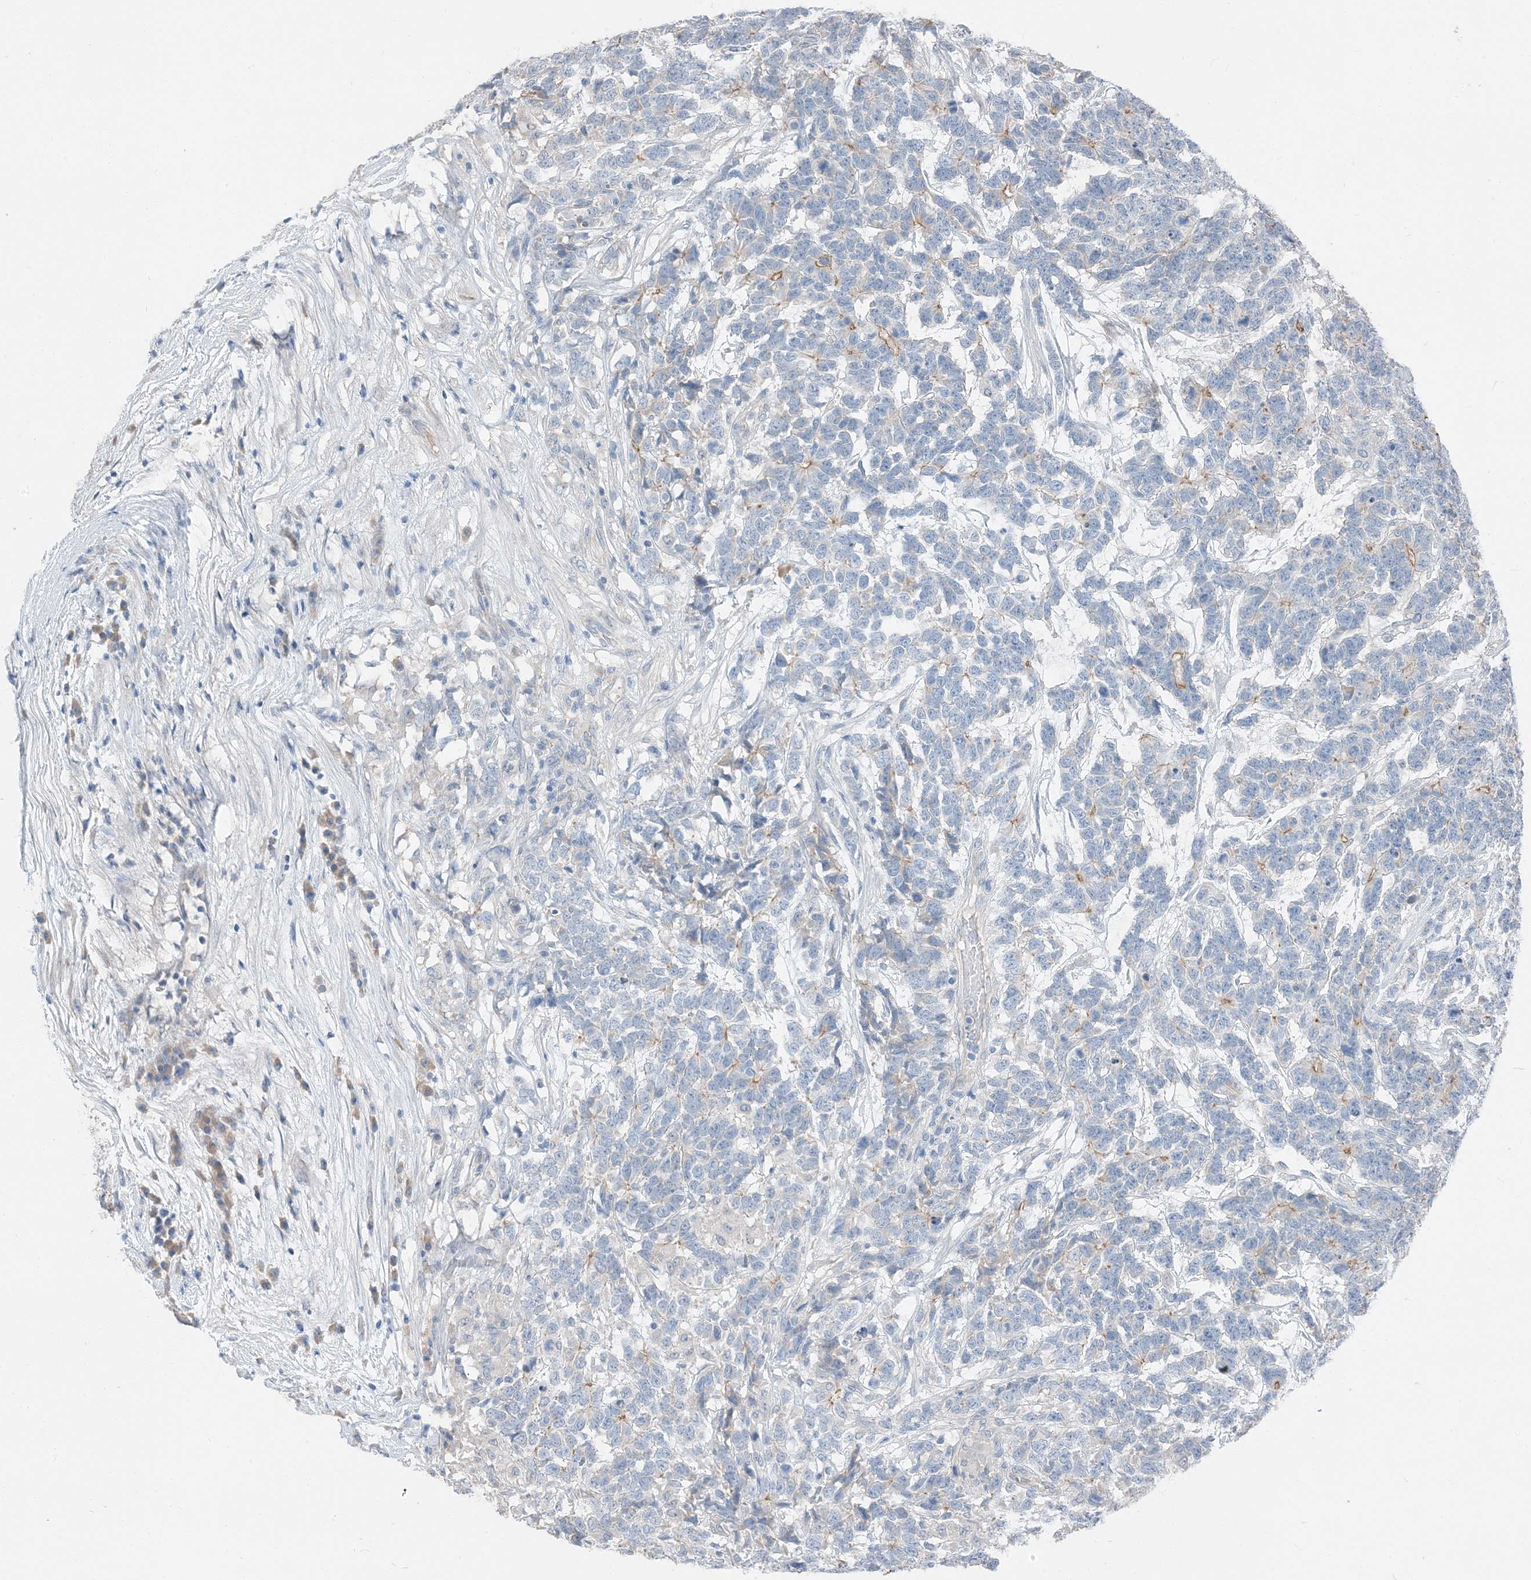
{"staining": {"intensity": "weak", "quantity": "<25%", "location": "cytoplasmic/membranous"}, "tissue": "testis cancer", "cell_type": "Tumor cells", "image_type": "cancer", "snomed": [{"axis": "morphology", "description": "Carcinoma, Embryonal, NOS"}, {"axis": "topography", "description": "Testis"}], "caption": "This is an immunohistochemistry (IHC) image of human embryonal carcinoma (testis). There is no positivity in tumor cells.", "gene": "NCOA7", "patient": {"sex": "male", "age": 26}}